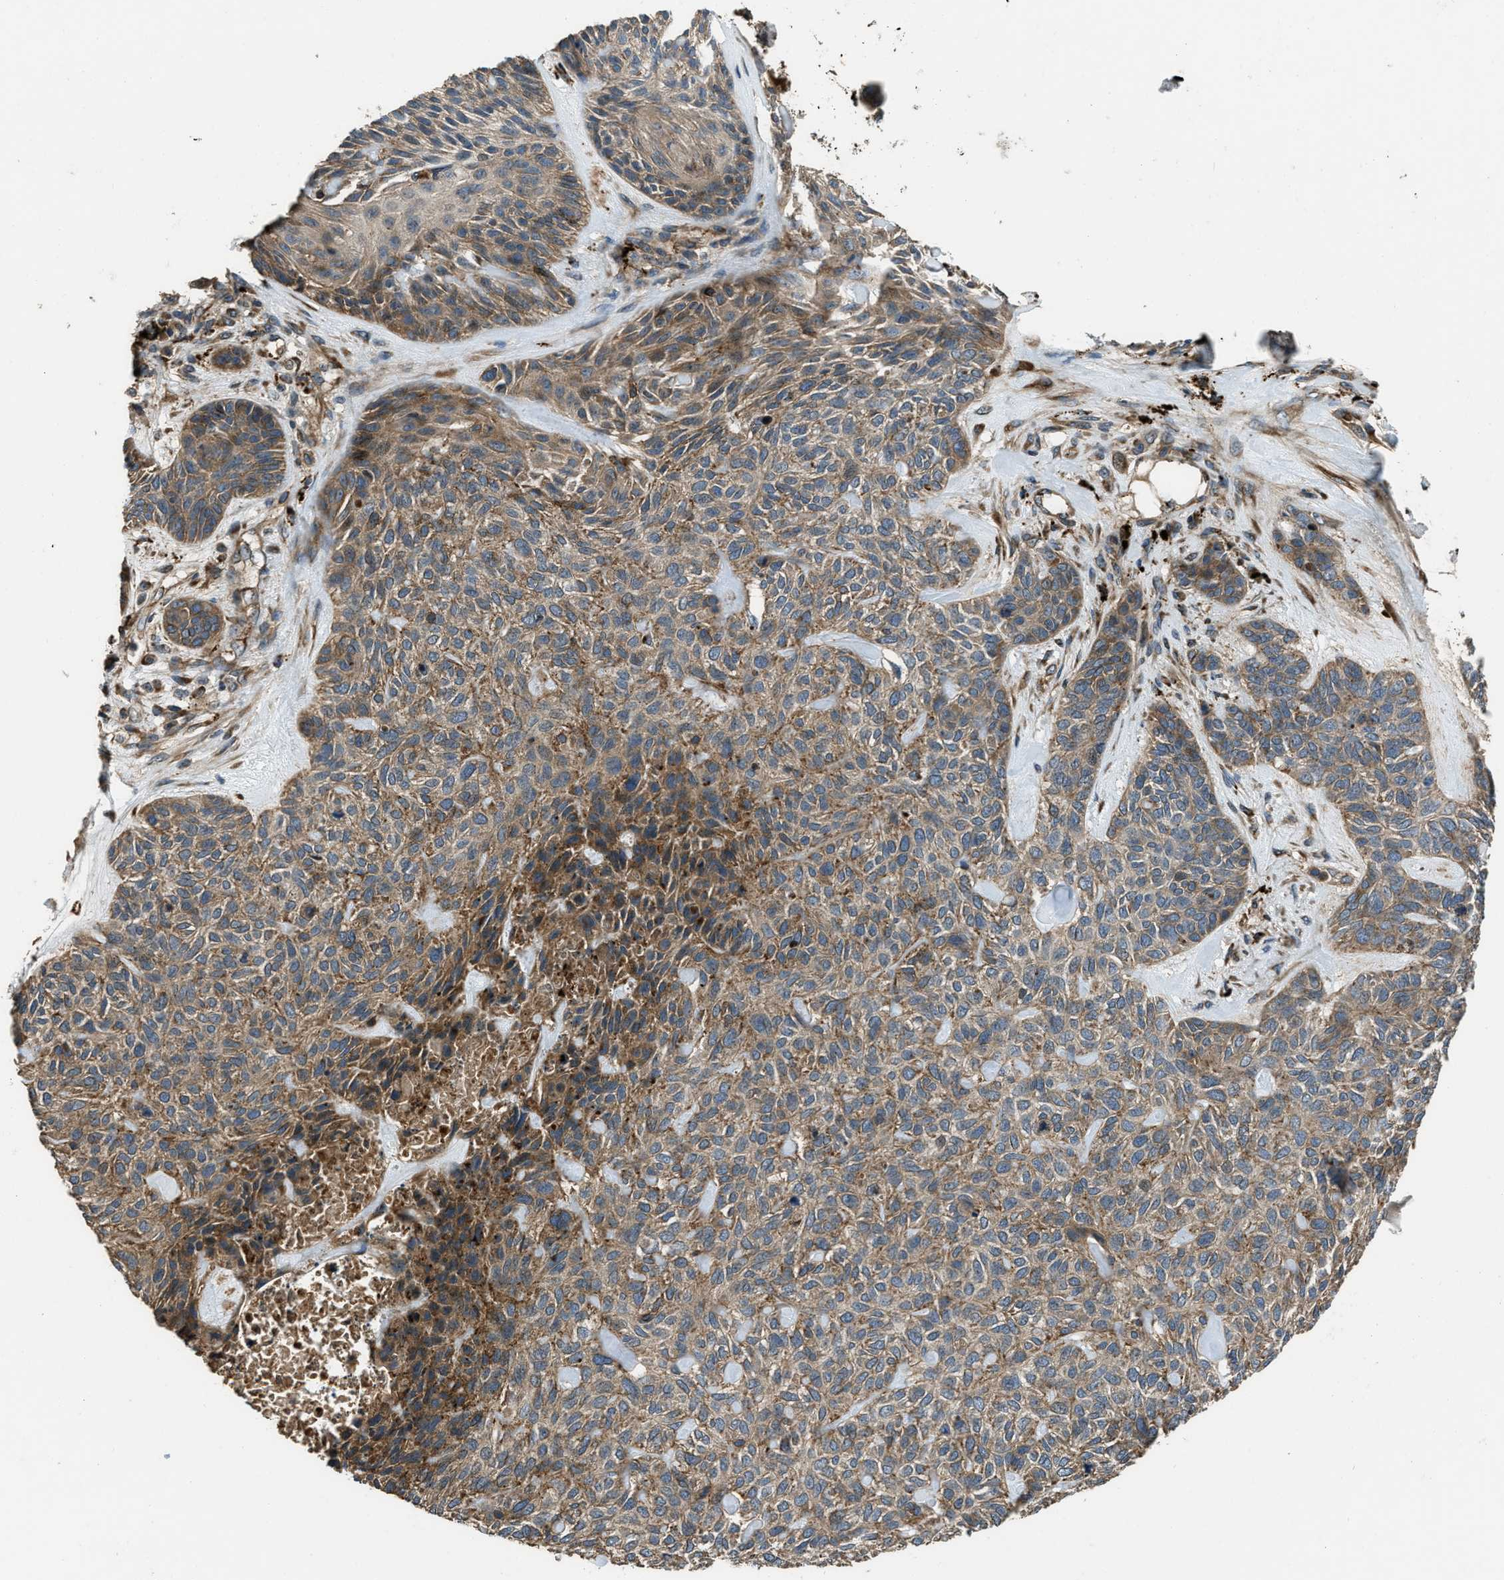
{"staining": {"intensity": "moderate", "quantity": ">75%", "location": "cytoplasmic/membranous"}, "tissue": "skin cancer", "cell_type": "Tumor cells", "image_type": "cancer", "snomed": [{"axis": "morphology", "description": "Basal cell carcinoma"}, {"axis": "topography", "description": "Skin"}], "caption": "Basal cell carcinoma (skin) was stained to show a protein in brown. There is medium levels of moderate cytoplasmic/membranous expression in approximately >75% of tumor cells.", "gene": "GGH", "patient": {"sex": "male", "age": 55}}